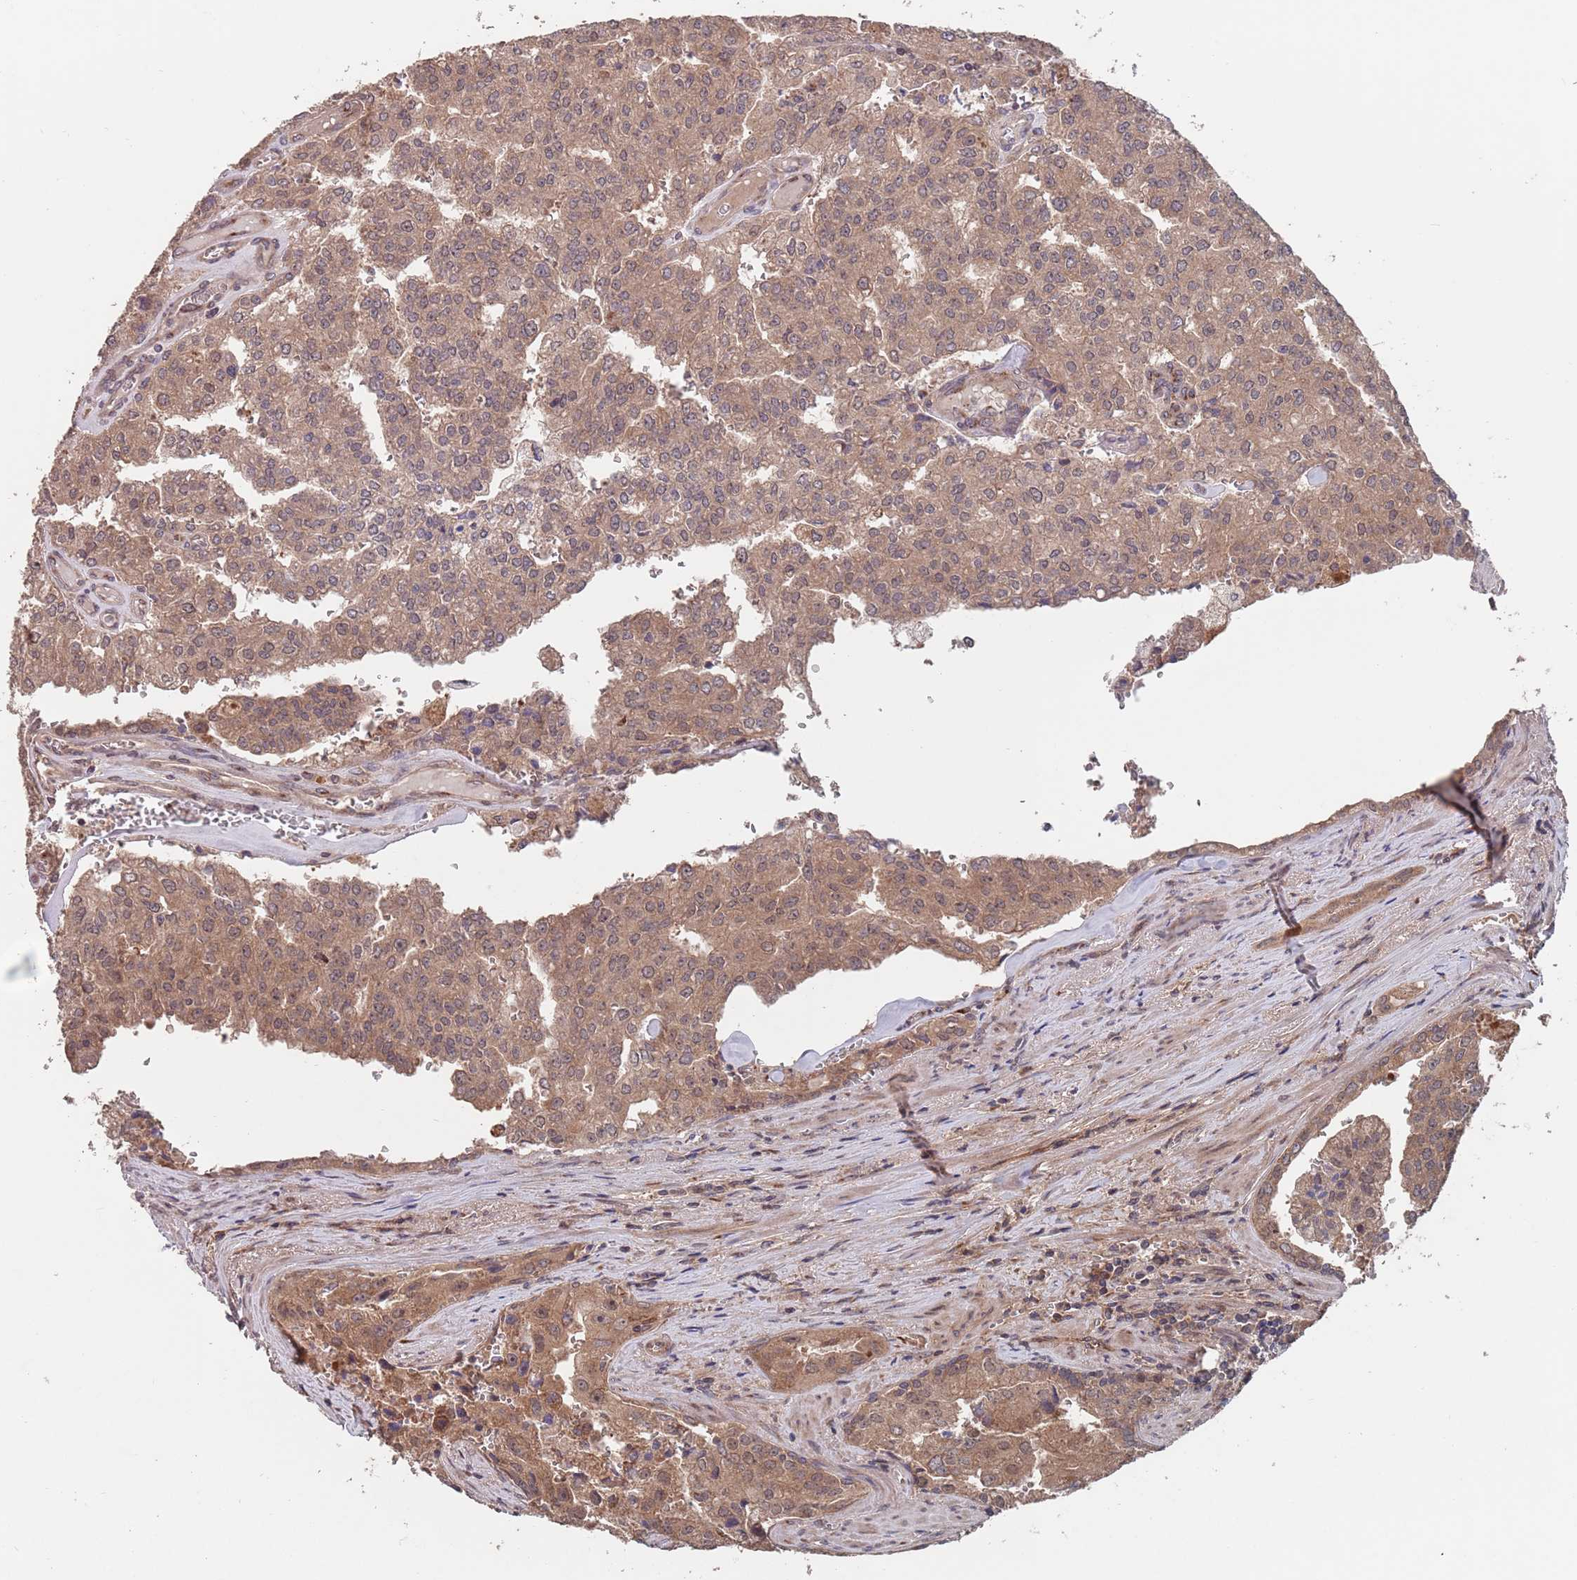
{"staining": {"intensity": "moderate", "quantity": ">75%", "location": "cytoplasmic/membranous"}, "tissue": "prostate cancer", "cell_type": "Tumor cells", "image_type": "cancer", "snomed": [{"axis": "morphology", "description": "Adenocarcinoma, High grade"}, {"axis": "topography", "description": "Prostate"}], "caption": "An image of human adenocarcinoma (high-grade) (prostate) stained for a protein displays moderate cytoplasmic/membranous brown staining in tumor cells. (DAB = brown stain, brightfield microscopy at high magnification).", "gene": "UNC45A", "patient": {"sex": "male", "age": 68}}